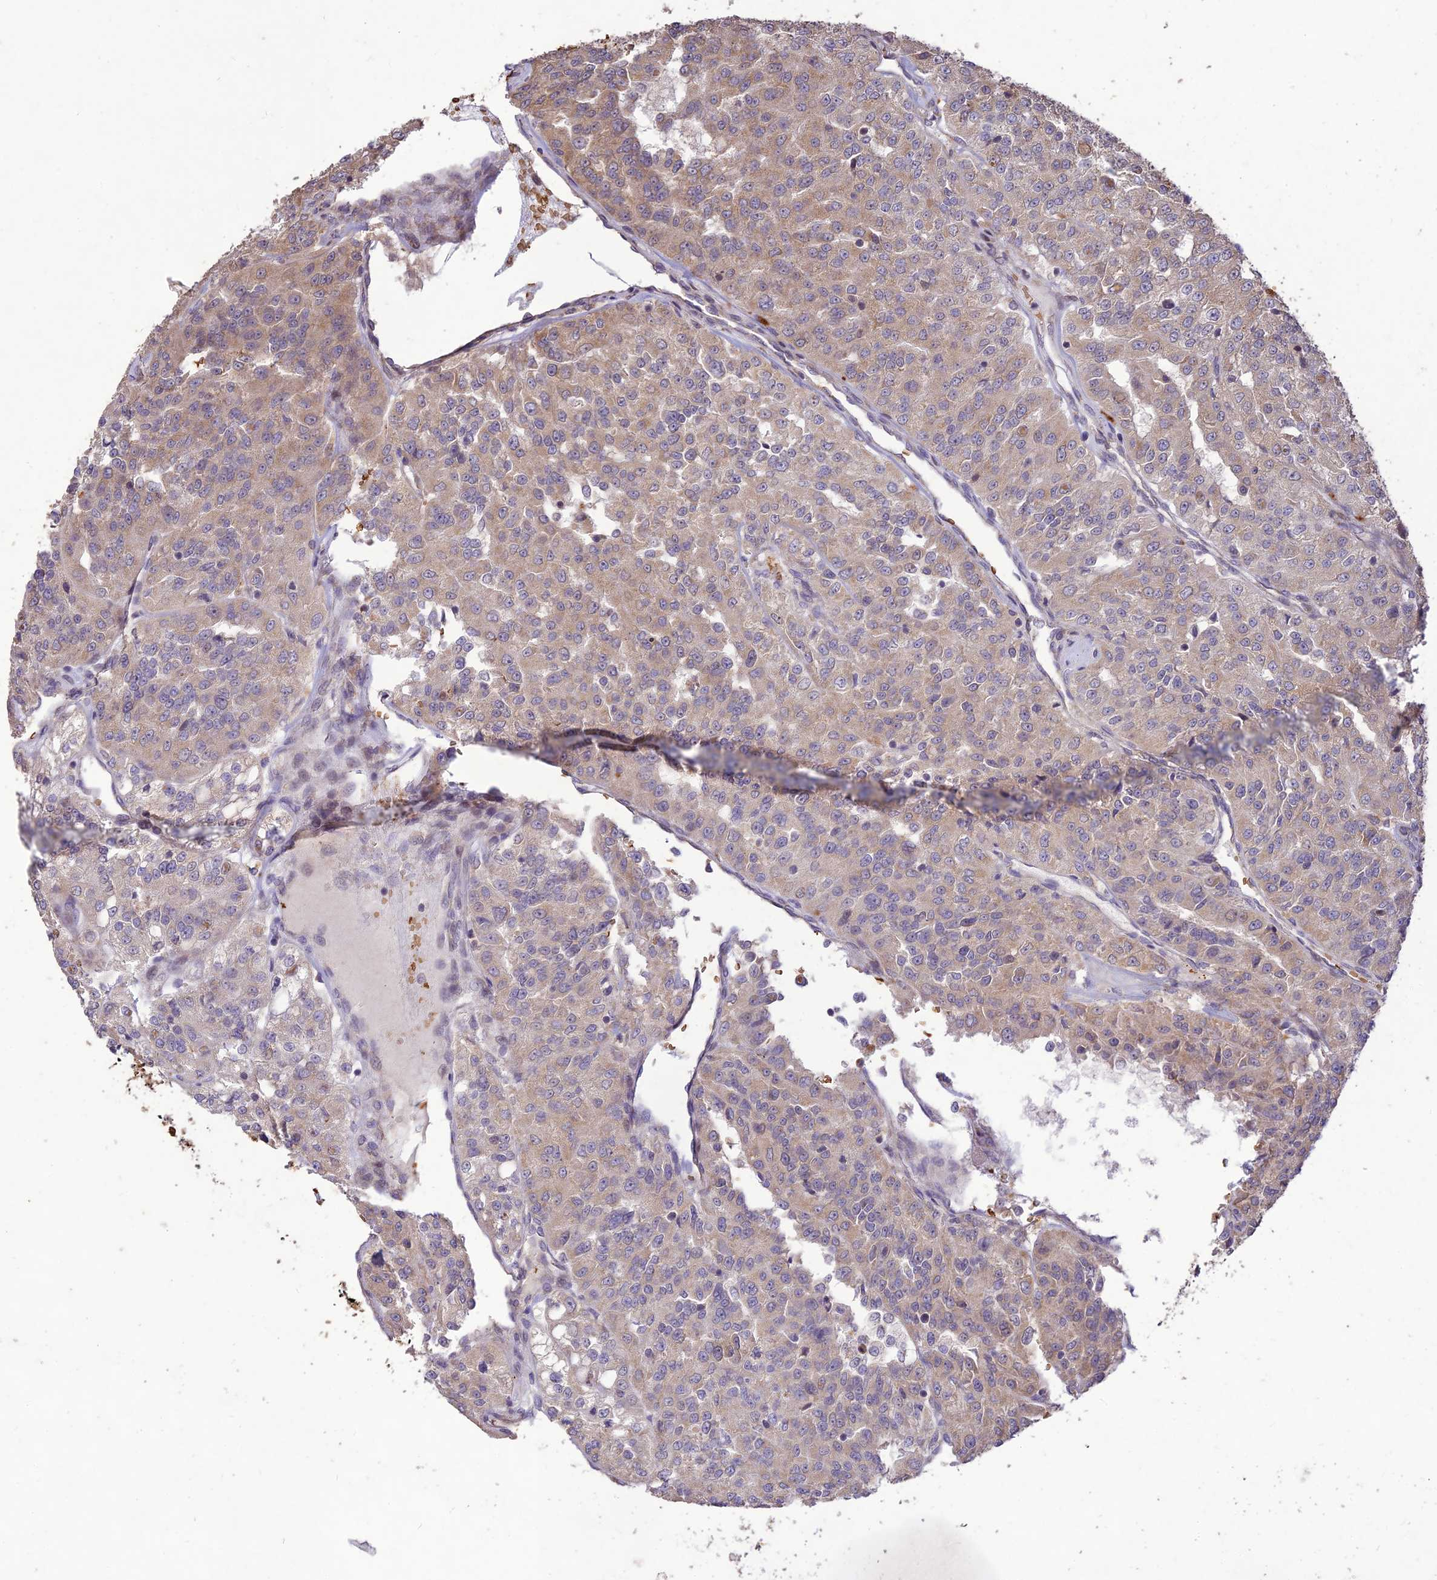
{"staining": {"intensity": "weak", "quantity": ">75%", "location": "cytoplasmic/membranous"}, "tissue": "renal cancer", "cell_type": "Tumor cells", "image_type": "cancer", "snomed": [{"axis": "morphology", "description": "Adenocarcinoma, NOS"}, {"axis": "topography", "description": "Kidney"}], "caption": "Protein expression analysis of adenocarcinoma (renal) displays weak cytoplasmic/membranous positivity in approximately >75% of tumor cells.", "gene": "PPP1R11", "patient": {"sex": "female", "age": 63}}